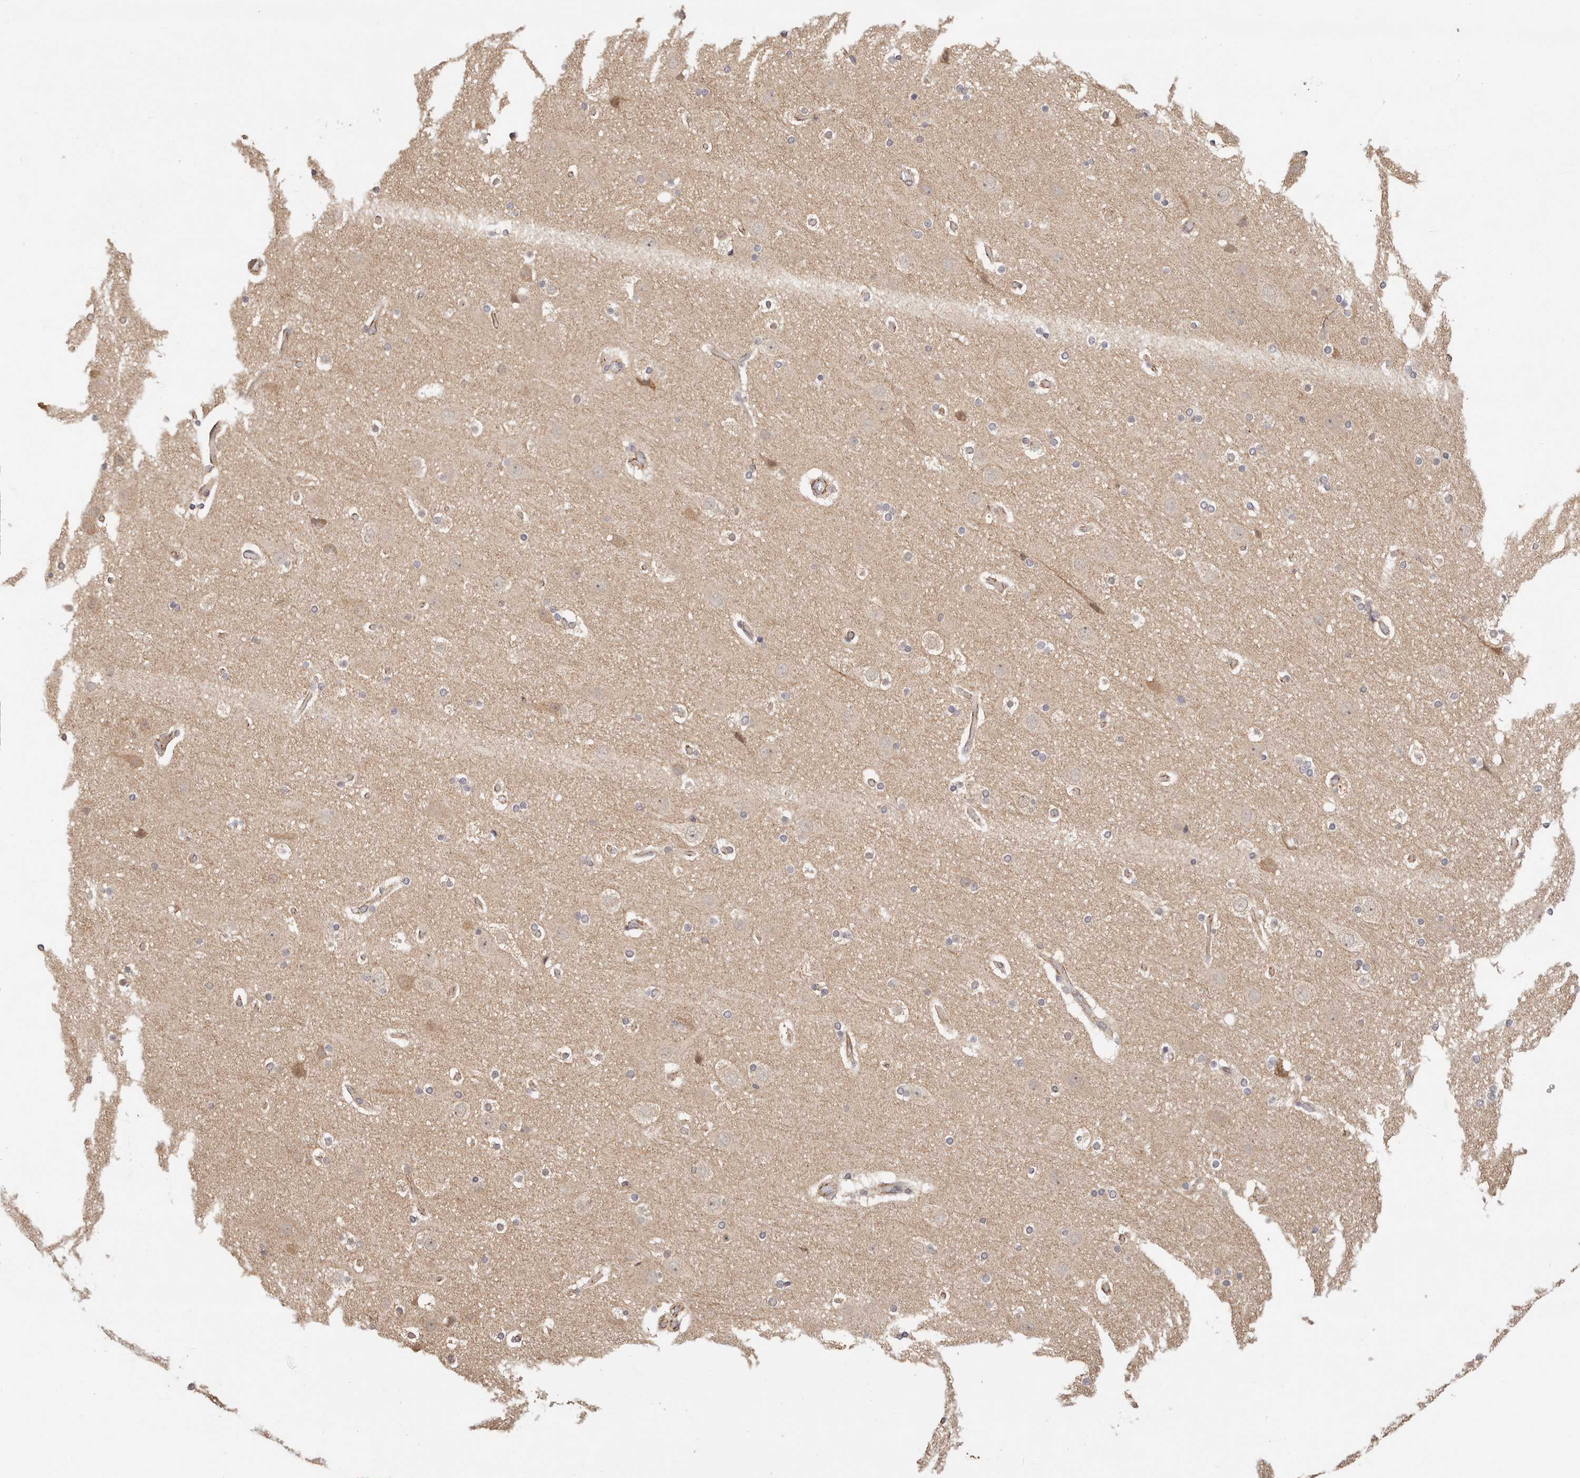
{"staining": {"intensity": "moderate", "quantity": ">75%", "location": "cytoplasmic/membranous"}, "tissue": "cerebral cortex", "cell_type": "Endothelial cells", "image_type": "normal", "snomed": [{"axis": "morphology", "description": "Normal tissue, NOS"}, {"axis": "topography", "description": "Cerebral cortex"}], "caption": "Protein expression analysis of unremarkable cerebral cortex displays moderate cytoplasmic/membranous positivity in approximately >75% of endothelial cells.", "gene": "AFDN", "patient": {"sex": "male", "age": 57}}